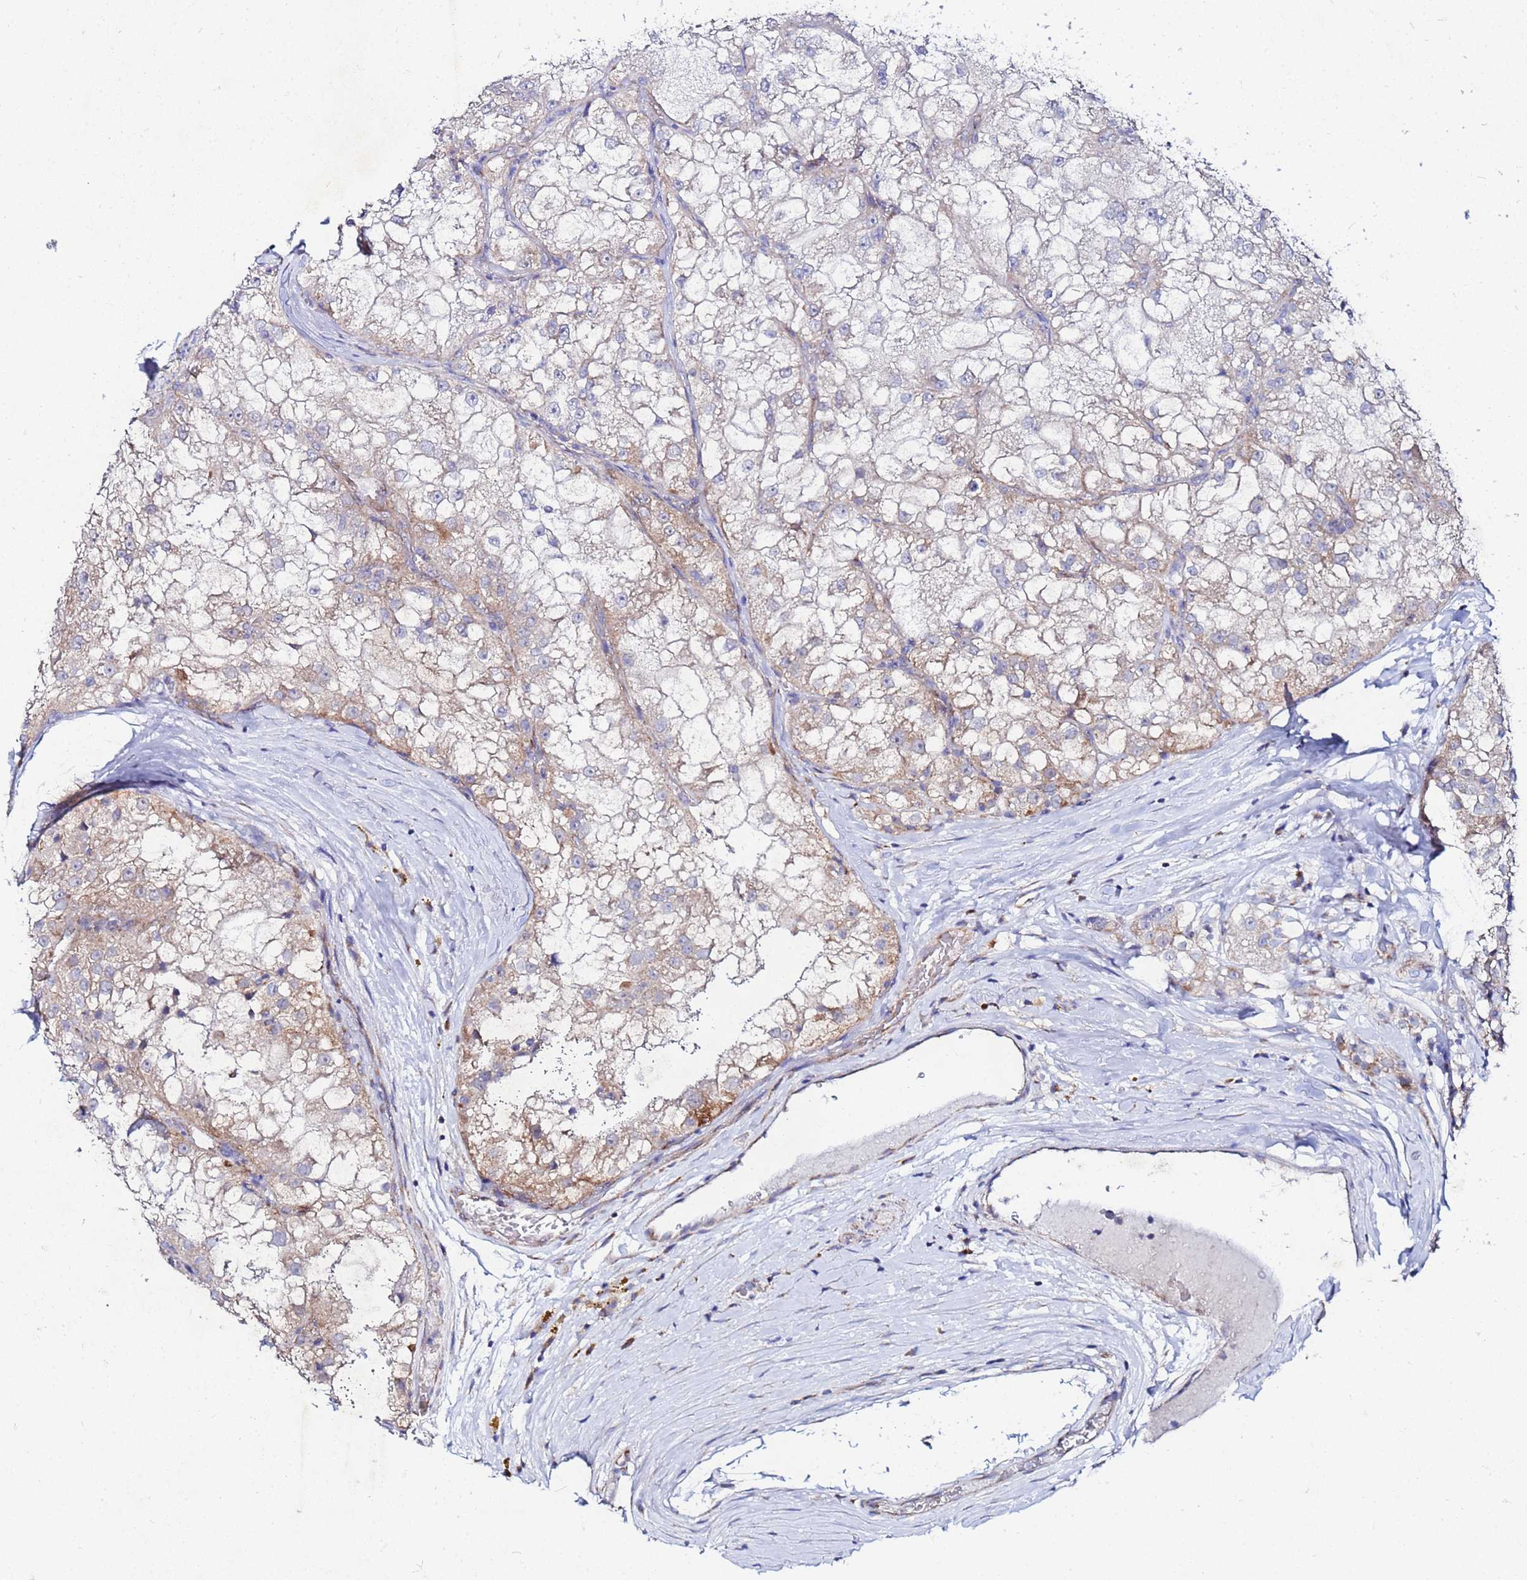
{"staining": {"intensity": "weak", "quantity": "25%-75%", "location": "cytoplasmic/membranous"}, "tissue": "renal cancer", "cell_type": "Tumor cells", "image_type": "cancer", "snomed": [{"axis": "morphology", "description": "Adenocarcinoma, NOS"}, {"axis": "topography", "description": "Kidney"}], "caption": "Weak cytoplasmic/membranous expression for a protein is seen in about 25%-75% of tumor cells of renal cancer (adenocarcinoma) using immunohistochemistry.", "gene": "FAHD2A", "patient": {"sex": "female", "age": 72}}